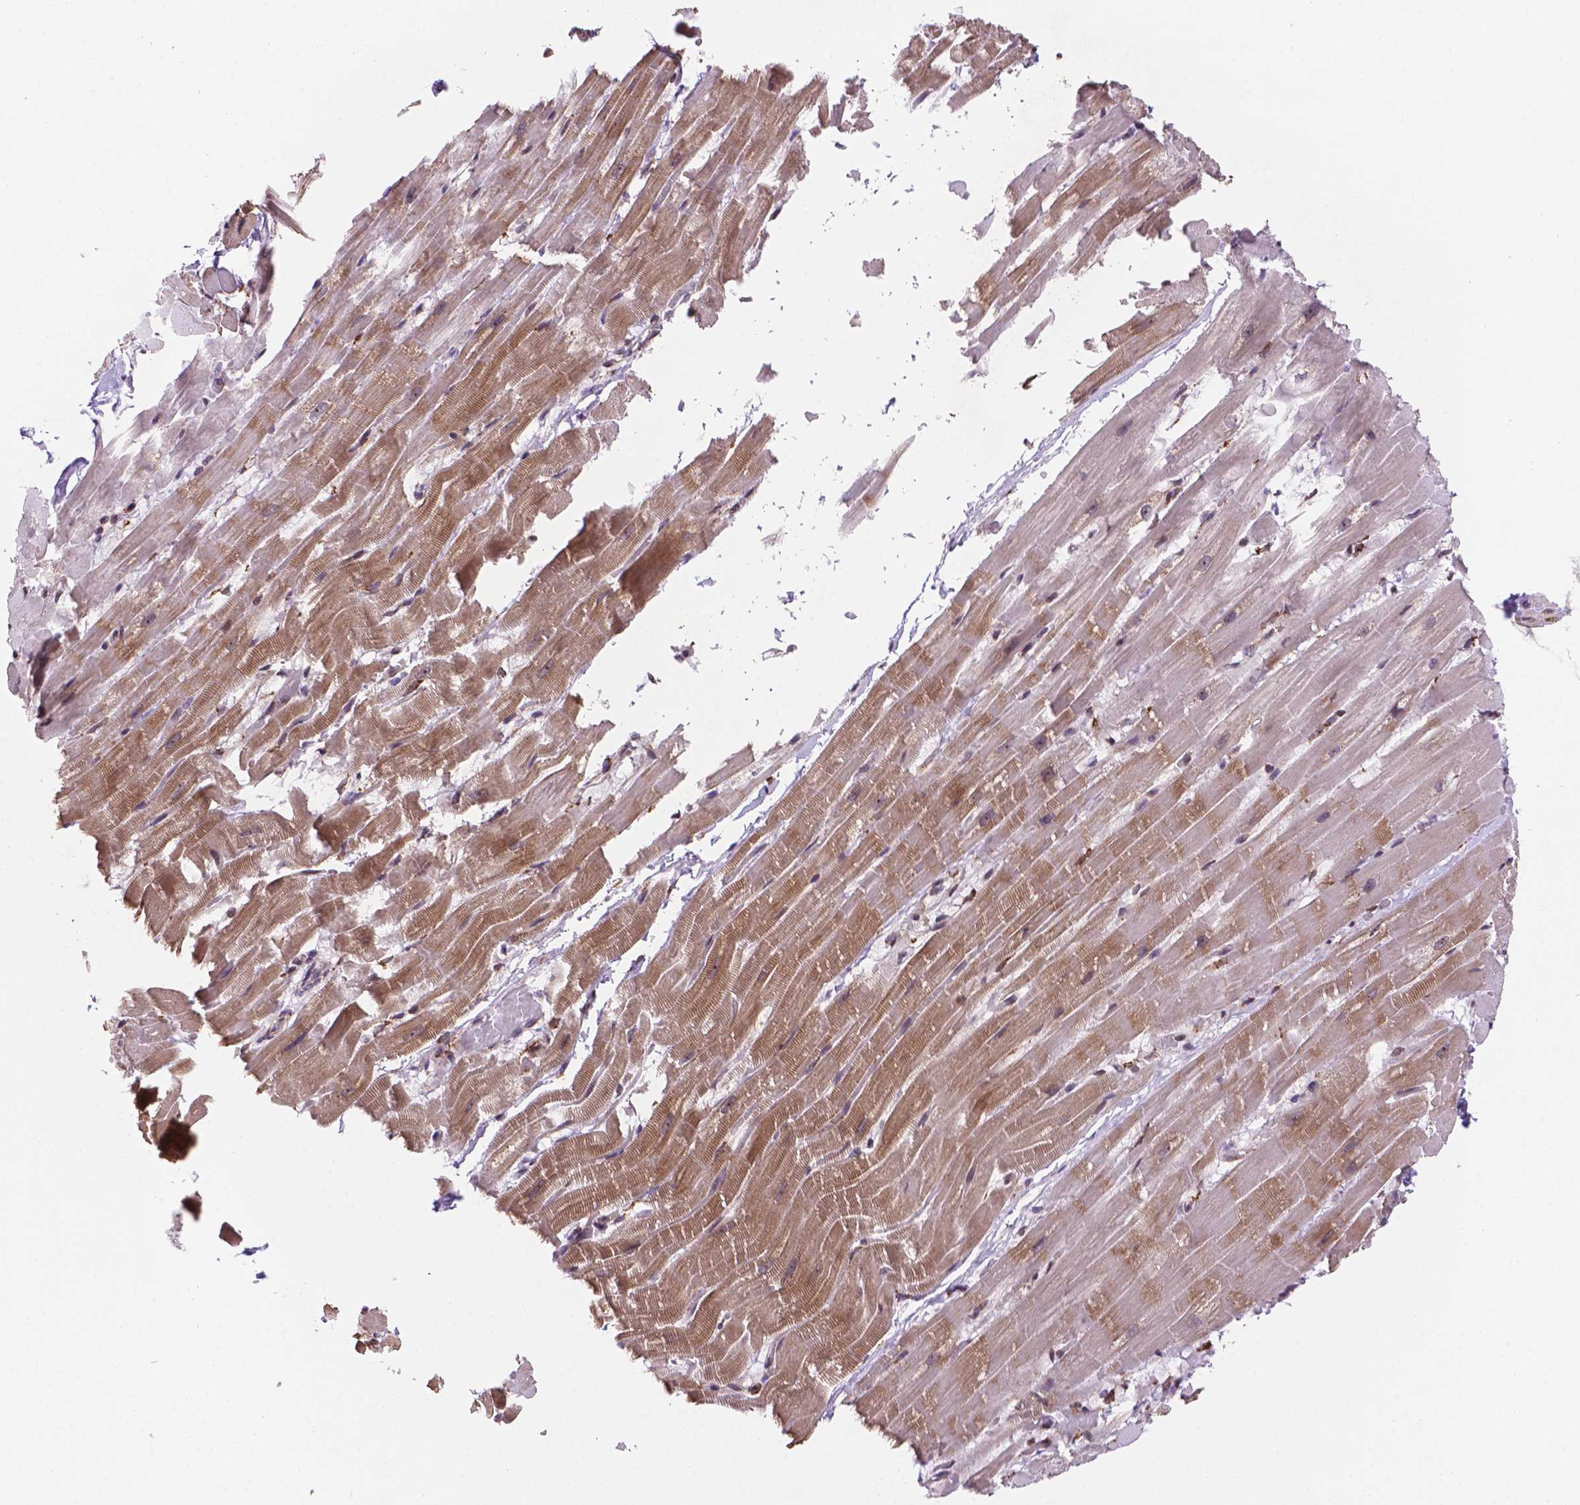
{"staining": {"intensity": "moderate", "quantity": "25%-75%", "location": "cytoplasmic/membranous"}, "tissue": "heart muscle", "cell_type": "Cardiomyocytes", "image_type": "normal", "snomed": [{"axis": "morphology", "description": "Normal tissue, NOS"}, {"axis": "topography", "description": "Heart"}], "caption": "A brown stain labels moderate cytoplasmic/membranous expression of a protein in cardiomyocytes of unremarkable heart muscle.", "gene": "FNIP1", "patient": {"sex": "male", "age": 37}}